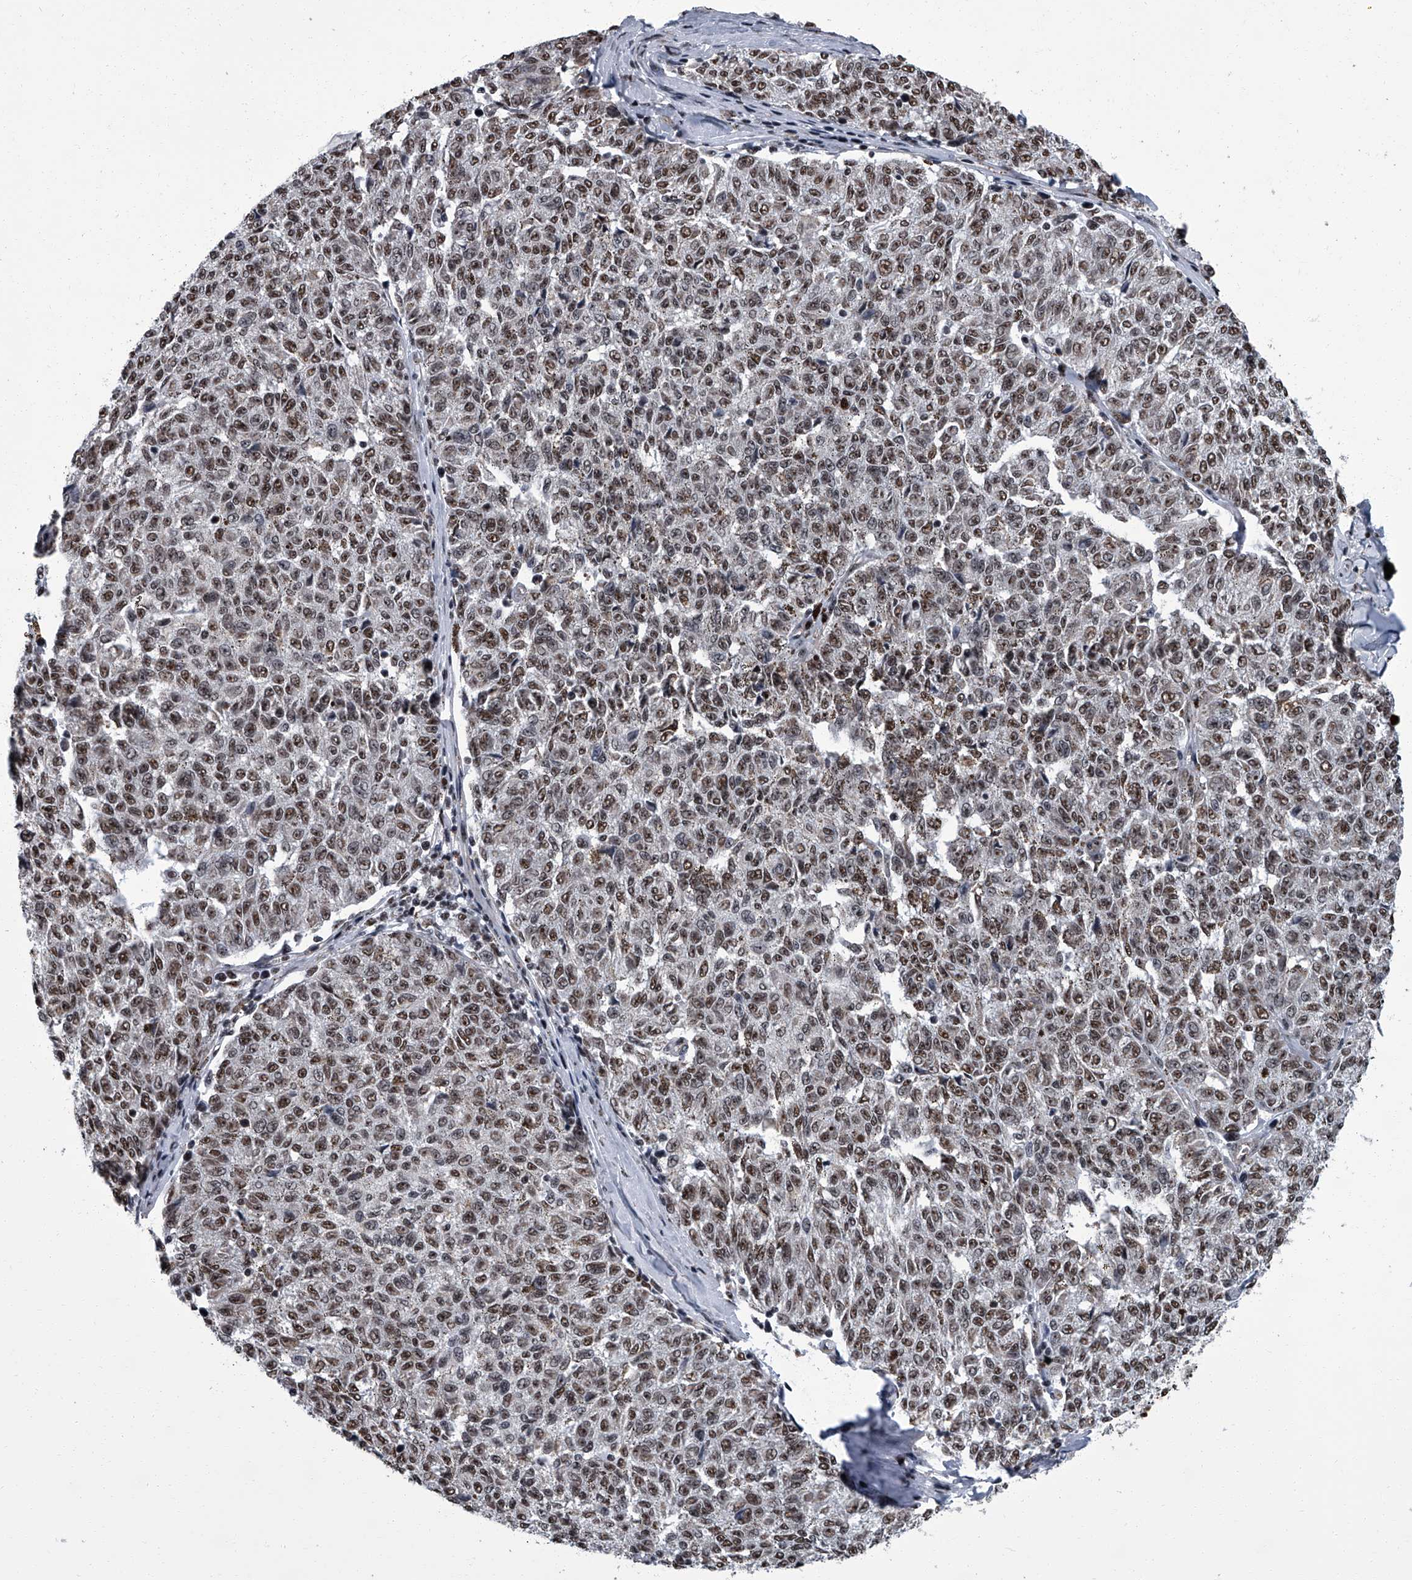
{"staining": {"intensity": "moderate", "quantity": "25%-75%", "location": "nuclear"}, "tissue": "melanoma", "cell_type": "Tumor cells", "image_type": "cancer", "snomed": [{"axis": "morphology", "description": "Malignant melanoma, NOS"}, {"axis": "topography", "description": "Skin"}], "caption": "IHC staining of malignant melanoma, which displays medium levels of moderate nuclear expression in approximately 25%-75% of tumor cells indicating moderate nuclear protein staining. The staining was performed using DAB (brown) for protein detection and nuclei were counterstained in hematoxylin (blue).", "gene": "ZNF518B", "patient": {"sex": "female", "age": 72}}